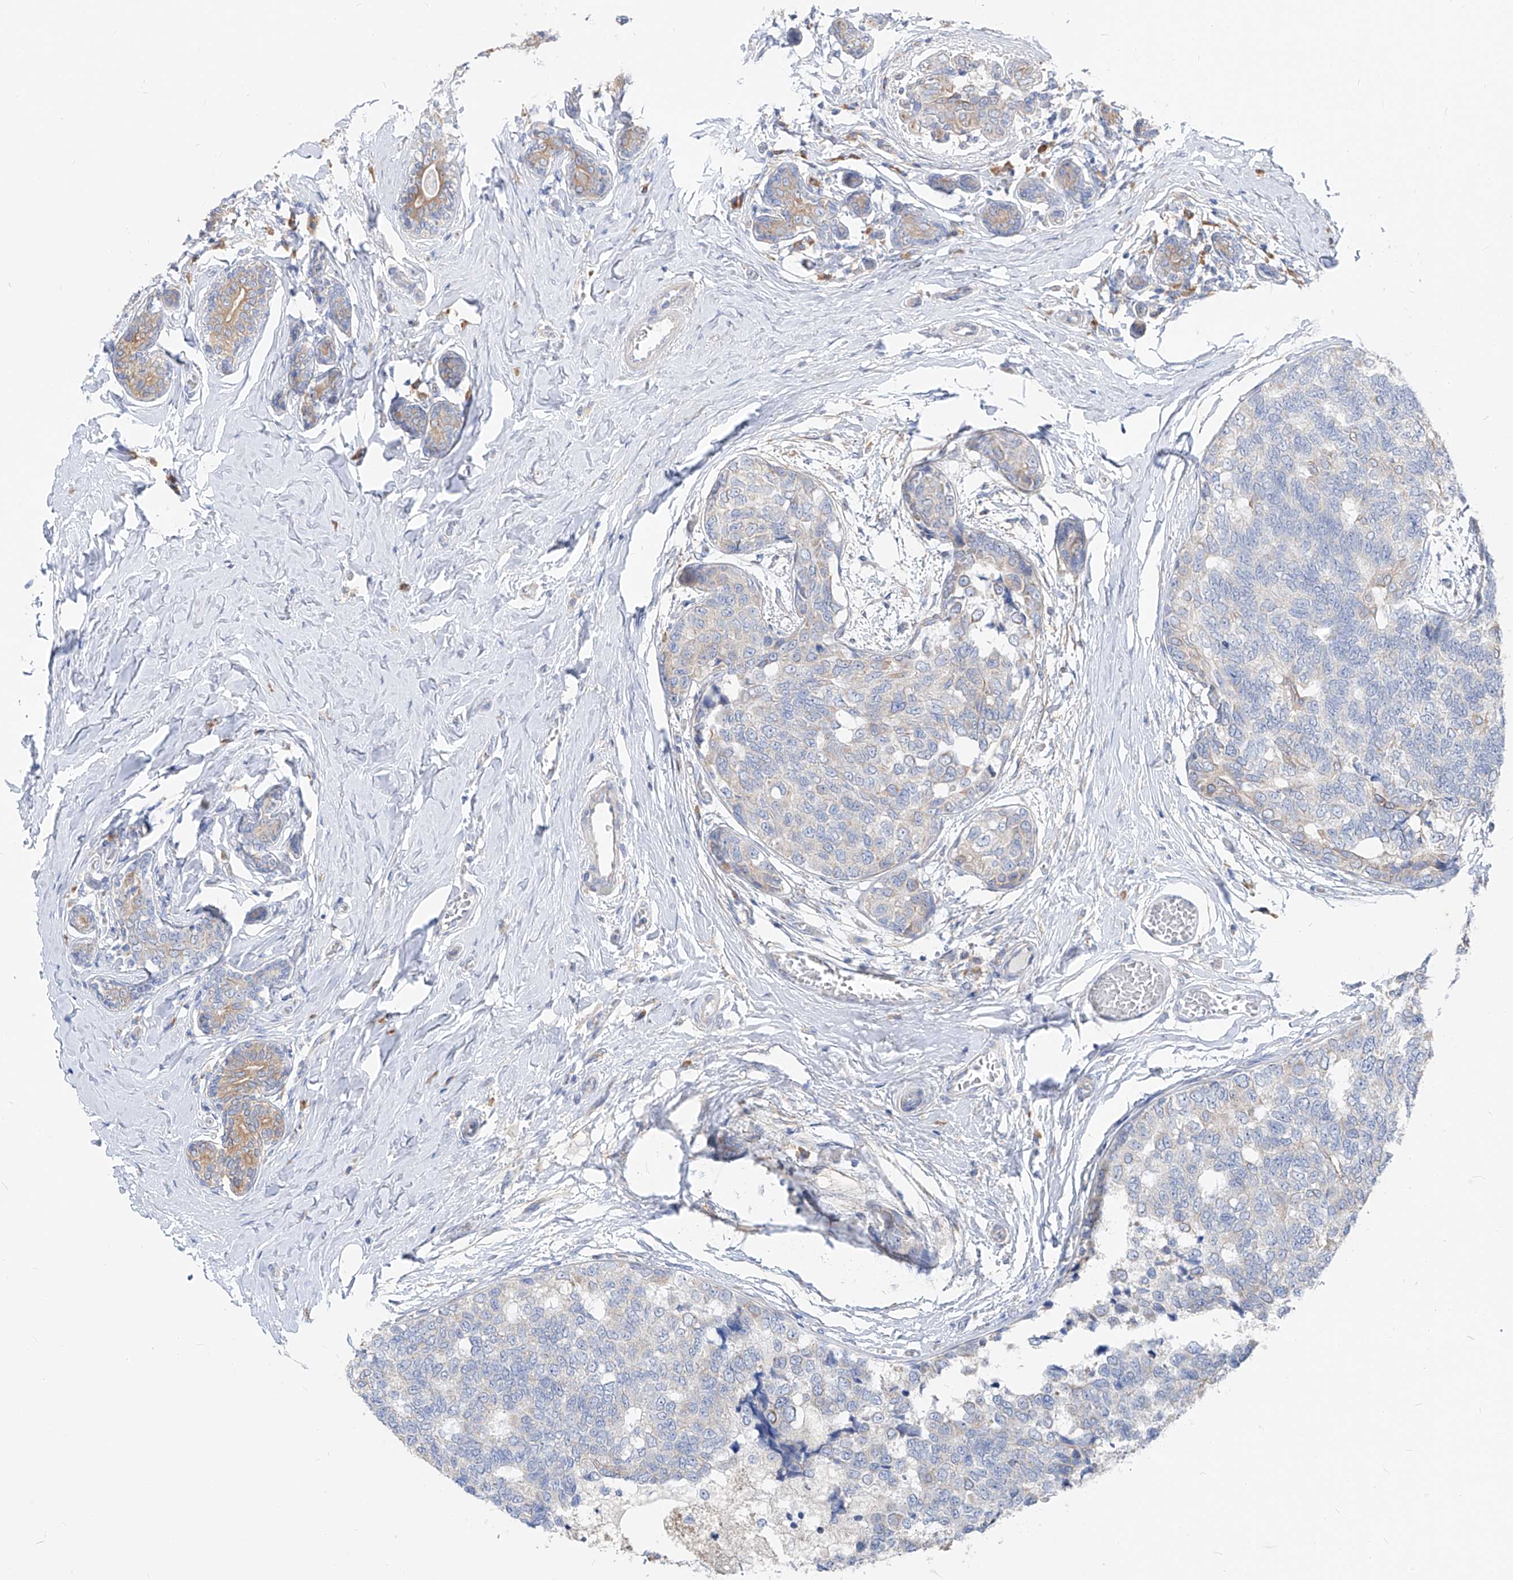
{"staining": {"intensity": "negative", "quantity": "none", "location": "none"}, "tissue": "breast cancer", "cell_type": "Tumor cells", "image_type": "cancer", "snomed": [{"axis": "morphology", "description": "Normal tissue, NOS"}, {"axis": "morphology", "description": "Duct carcinoma"}, {"axis": "topography", "description": "Breast"}], "caption": "Breast cancer was stained to show a protein in brown. There is no significant expression in tumor cells.", "gene": "UFL1", "patient": {"sex": "female", "age": 43}}